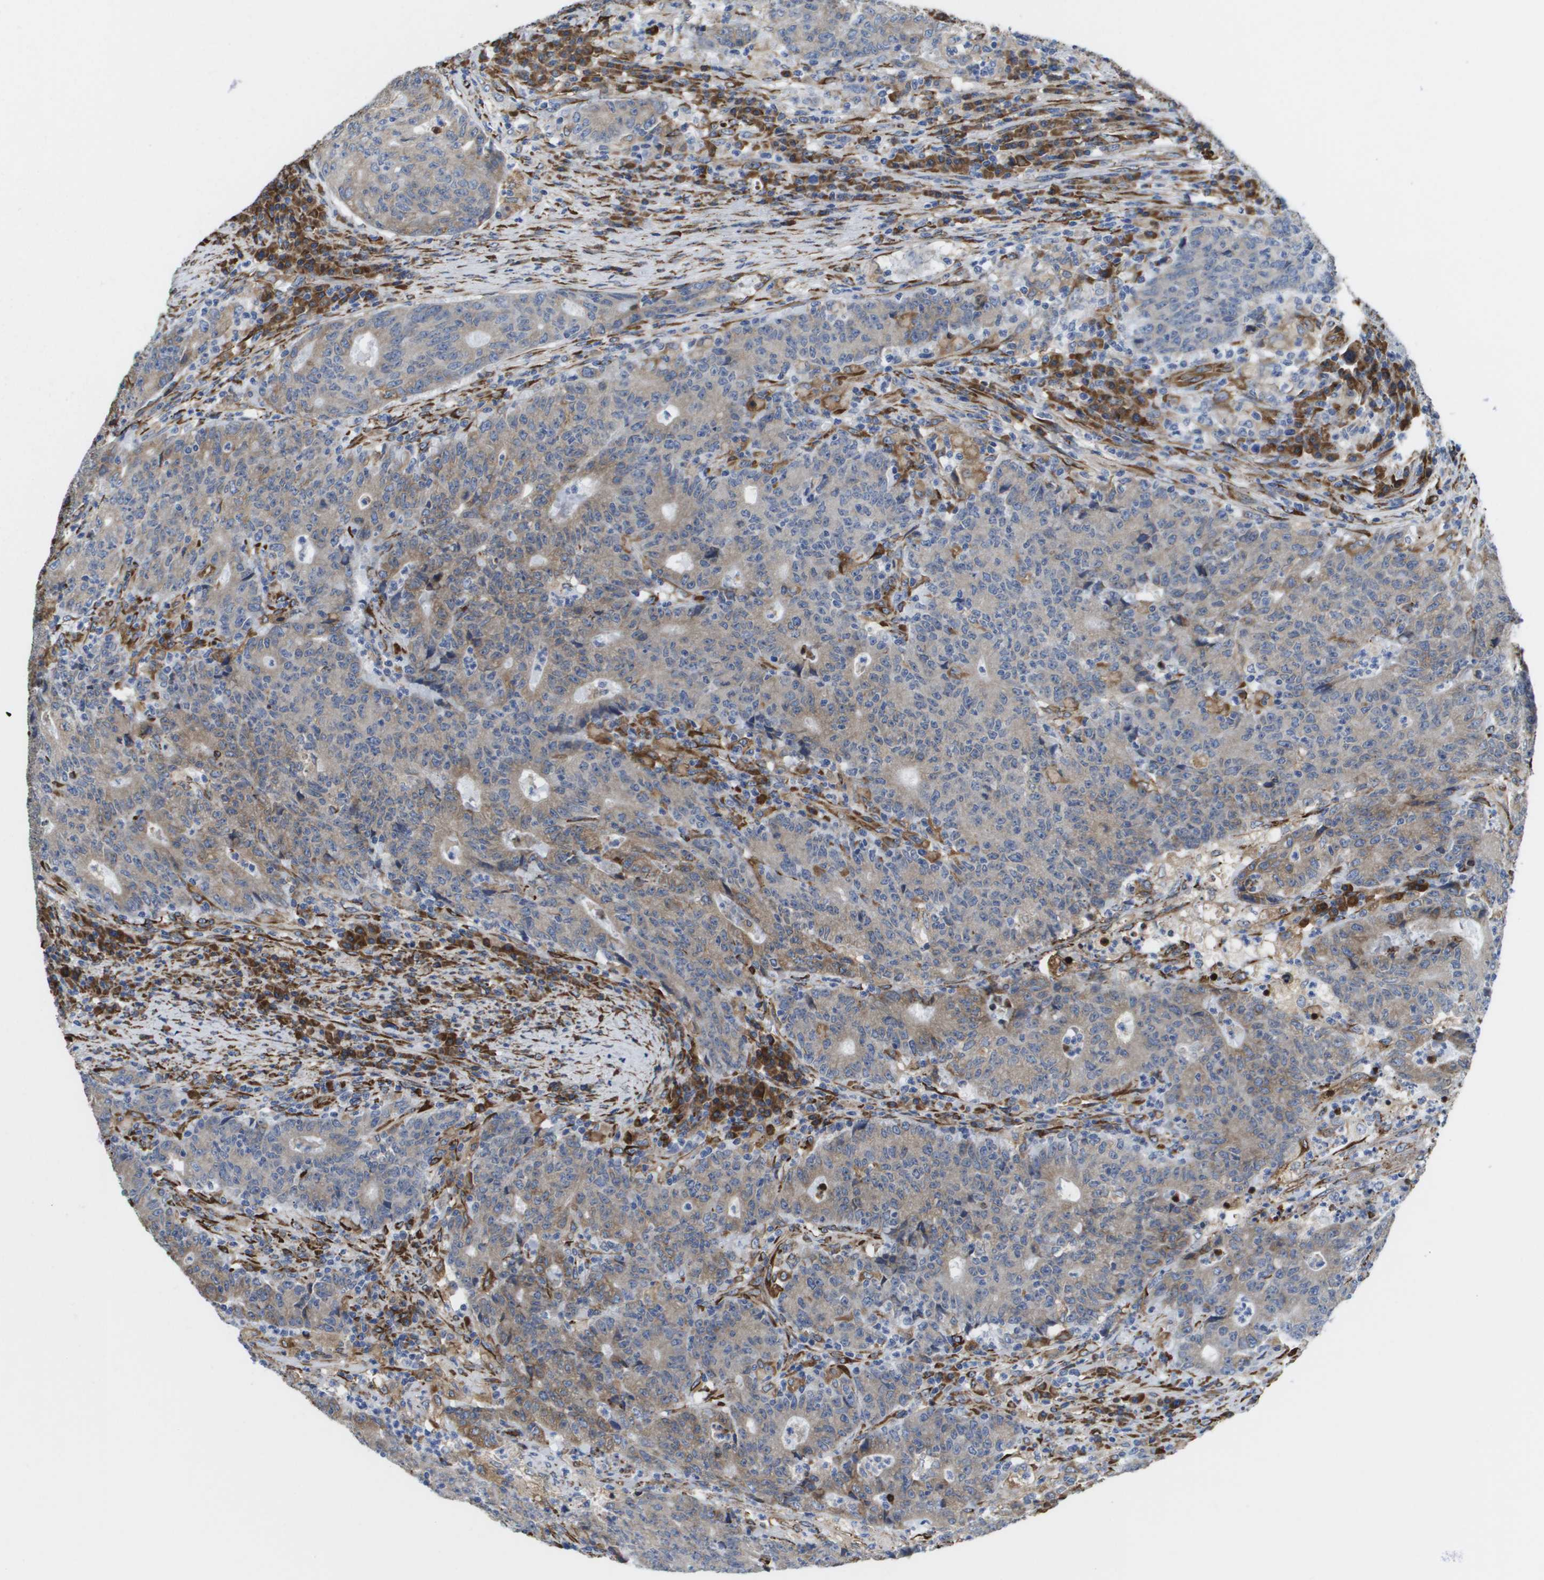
{"staining": {"intensity": "weak", "quantity": "25%-75%", "location": "cytoplasmic/membranous"}, "tissue": "colorectal cancer", "cell_type": "Tumor cells", "image_type": "cancer", "snomed": [{"axis": "morphology", "description": "Normal tissue, NOS"}, {"axis": "morphology", "description": "Adenocarcinoma, NOS"}, {"axis": "topography", "description": "Colon"}], "caption": "This histopathology image shows immunohistochemistry staining of colorectal cancer (adenocarcinoma), with low weak cytoplasmic/membranous positivity in about 25%-75% of tumor cells.", "gene": "ST3GAL2", "patient": {"sex": "female", "age": 75}}